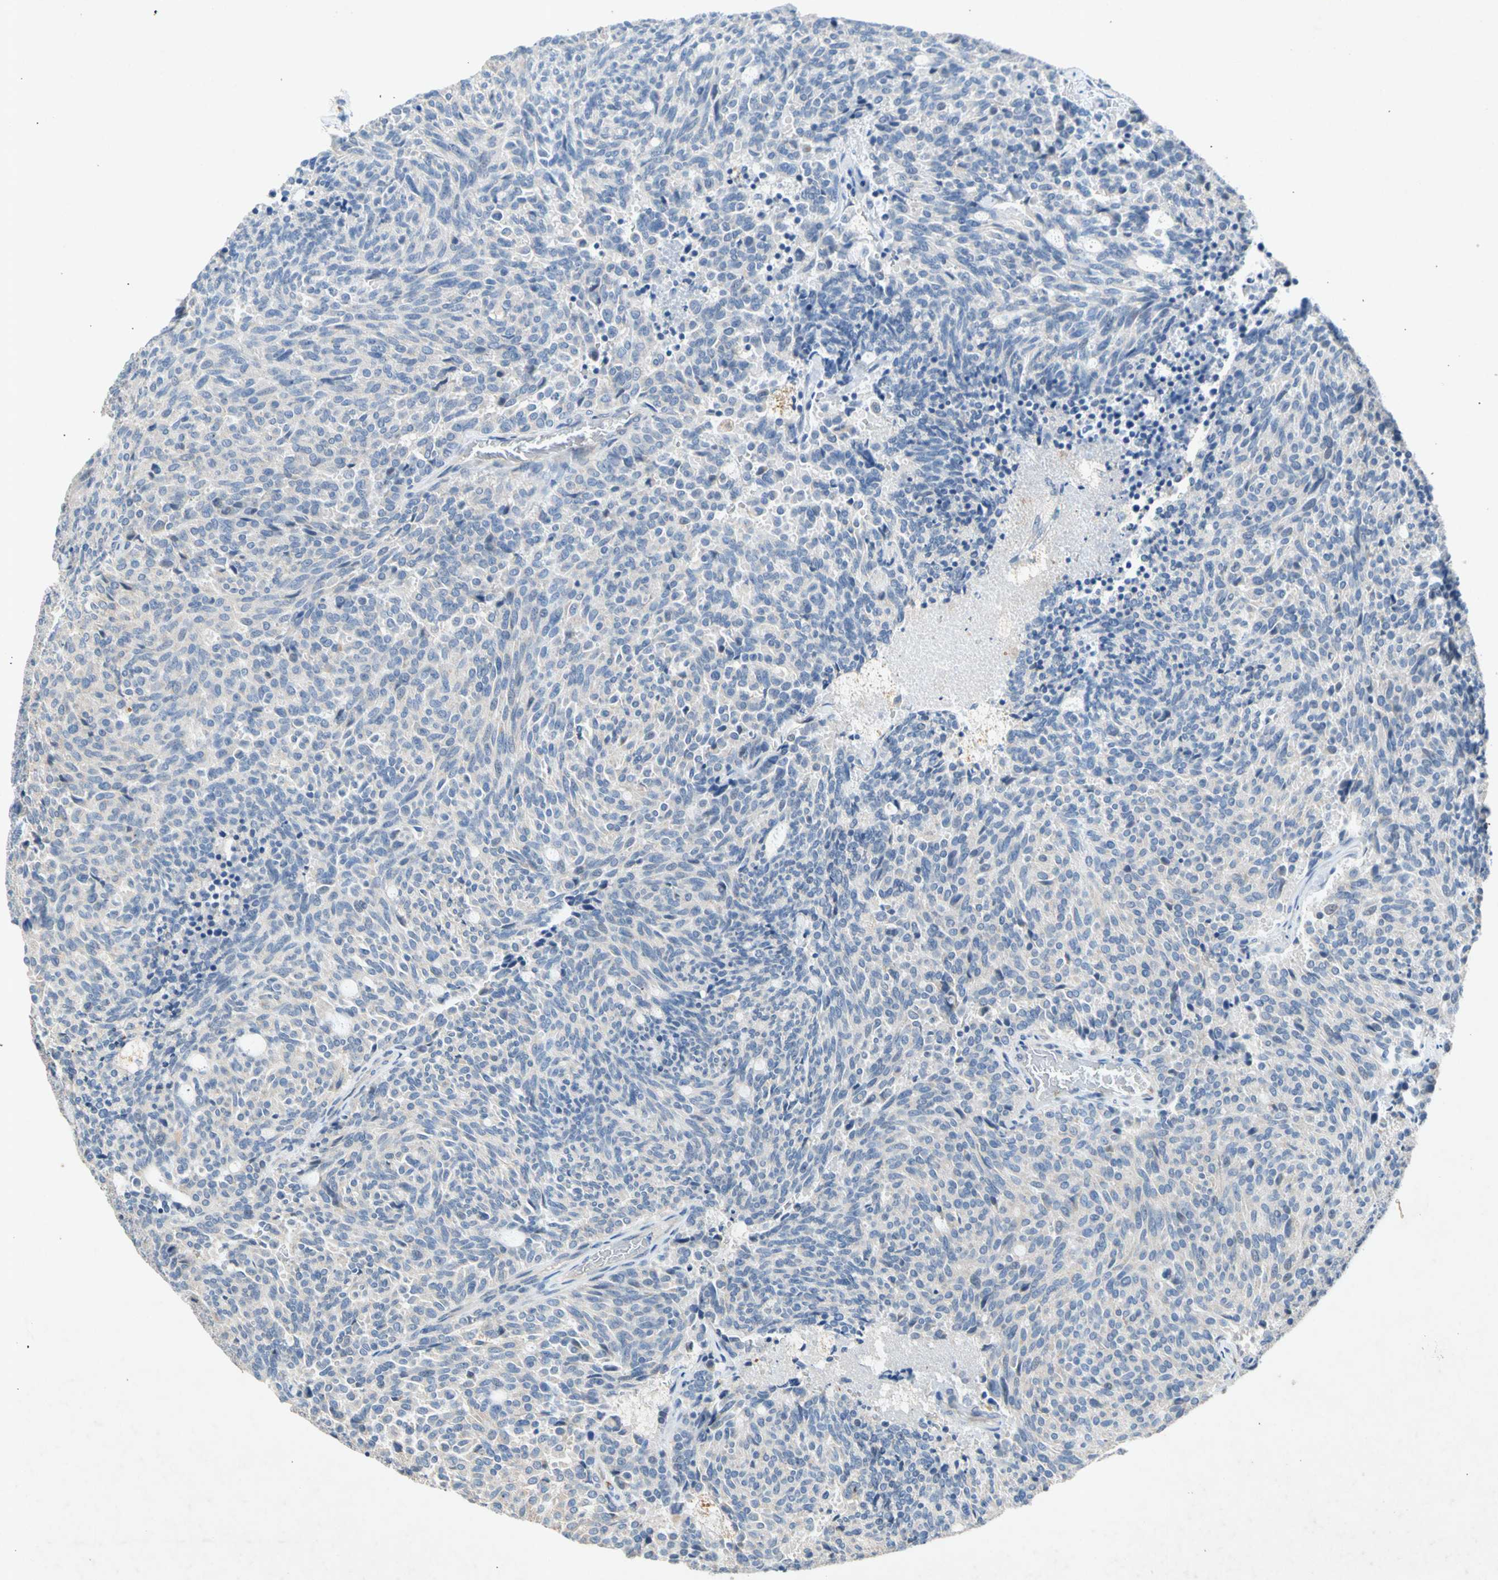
{"staining": {"intensity": "negative", "quantity": "none", "location": "none"}, "tissue": "carcinoid", "cell_type": "Tumor cells", "image_type": "cancer", "snomed": [{"axis": "morphology", "description": "Carcinoid, malignant, NOS"}, {"axis": "topography", "description": "Pancreas"}], "caption": "Human carcinoid stained for a protein using immunohistochemistry demonstrates no expression in tumor cells.", "gene": "GASK1B", "patient": {"sex": "female", "age": 54}}